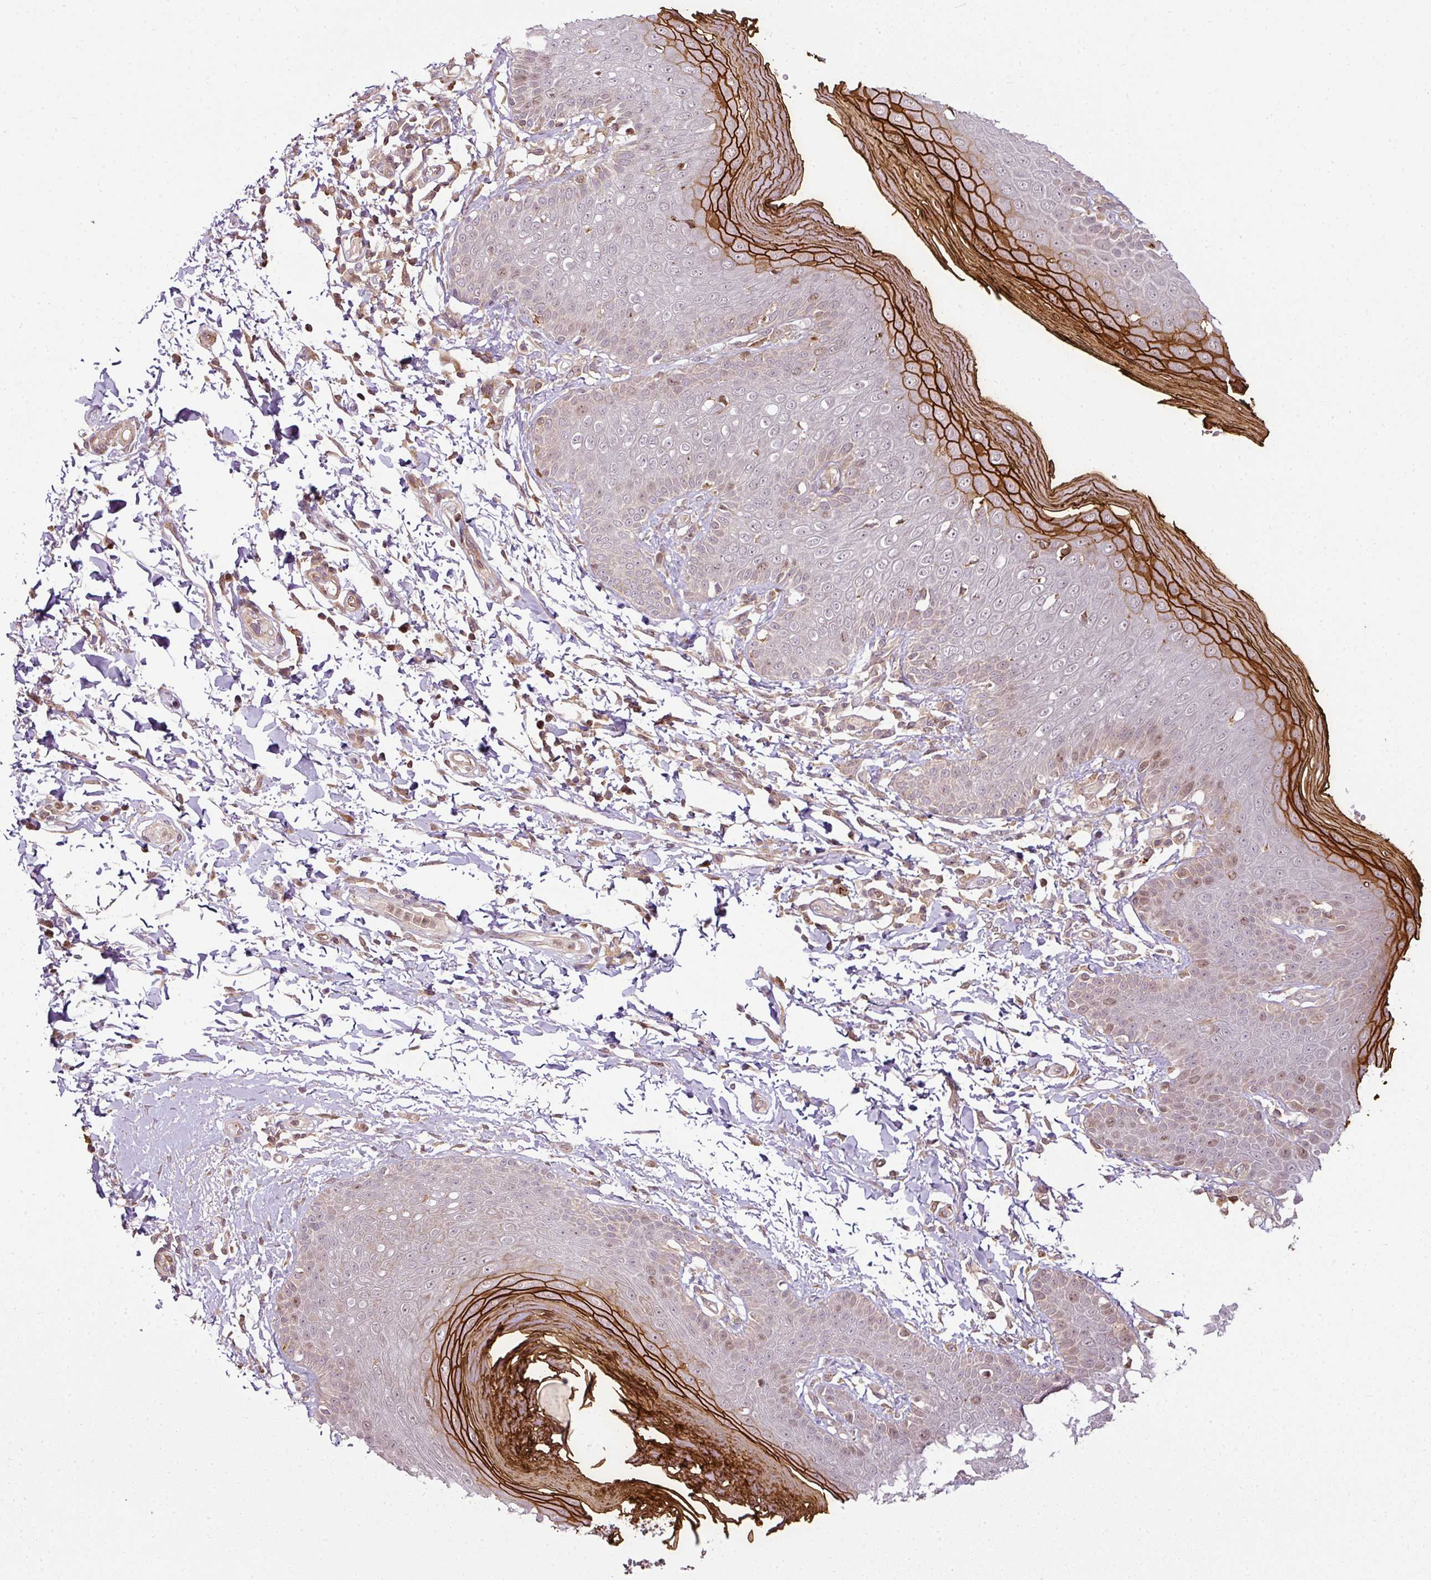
{"staining": {"intensity": "strong", "quantity": "<25%", "location": "cytoplasmic/membranous,nuclear"}, "tissue": "skin", "cell_type": "Epidermal cells", "image_type": "normal", "snomed": [{"axis": "morphology", "description": "Normal tissue, NOS"}, {"axis": "topography", "description": "Peripheral nerve tissue"}], "caption": "IHC (DAB (3,3'-diaminobenzidine)) staining of unremarkable human skin reveals strong cytoplasmic/membranous,nuclear protein positivity in approximately <25% of epidermal cells.", "gene": "ATAT1", "patient": {"sex": "male", "age": 51}}